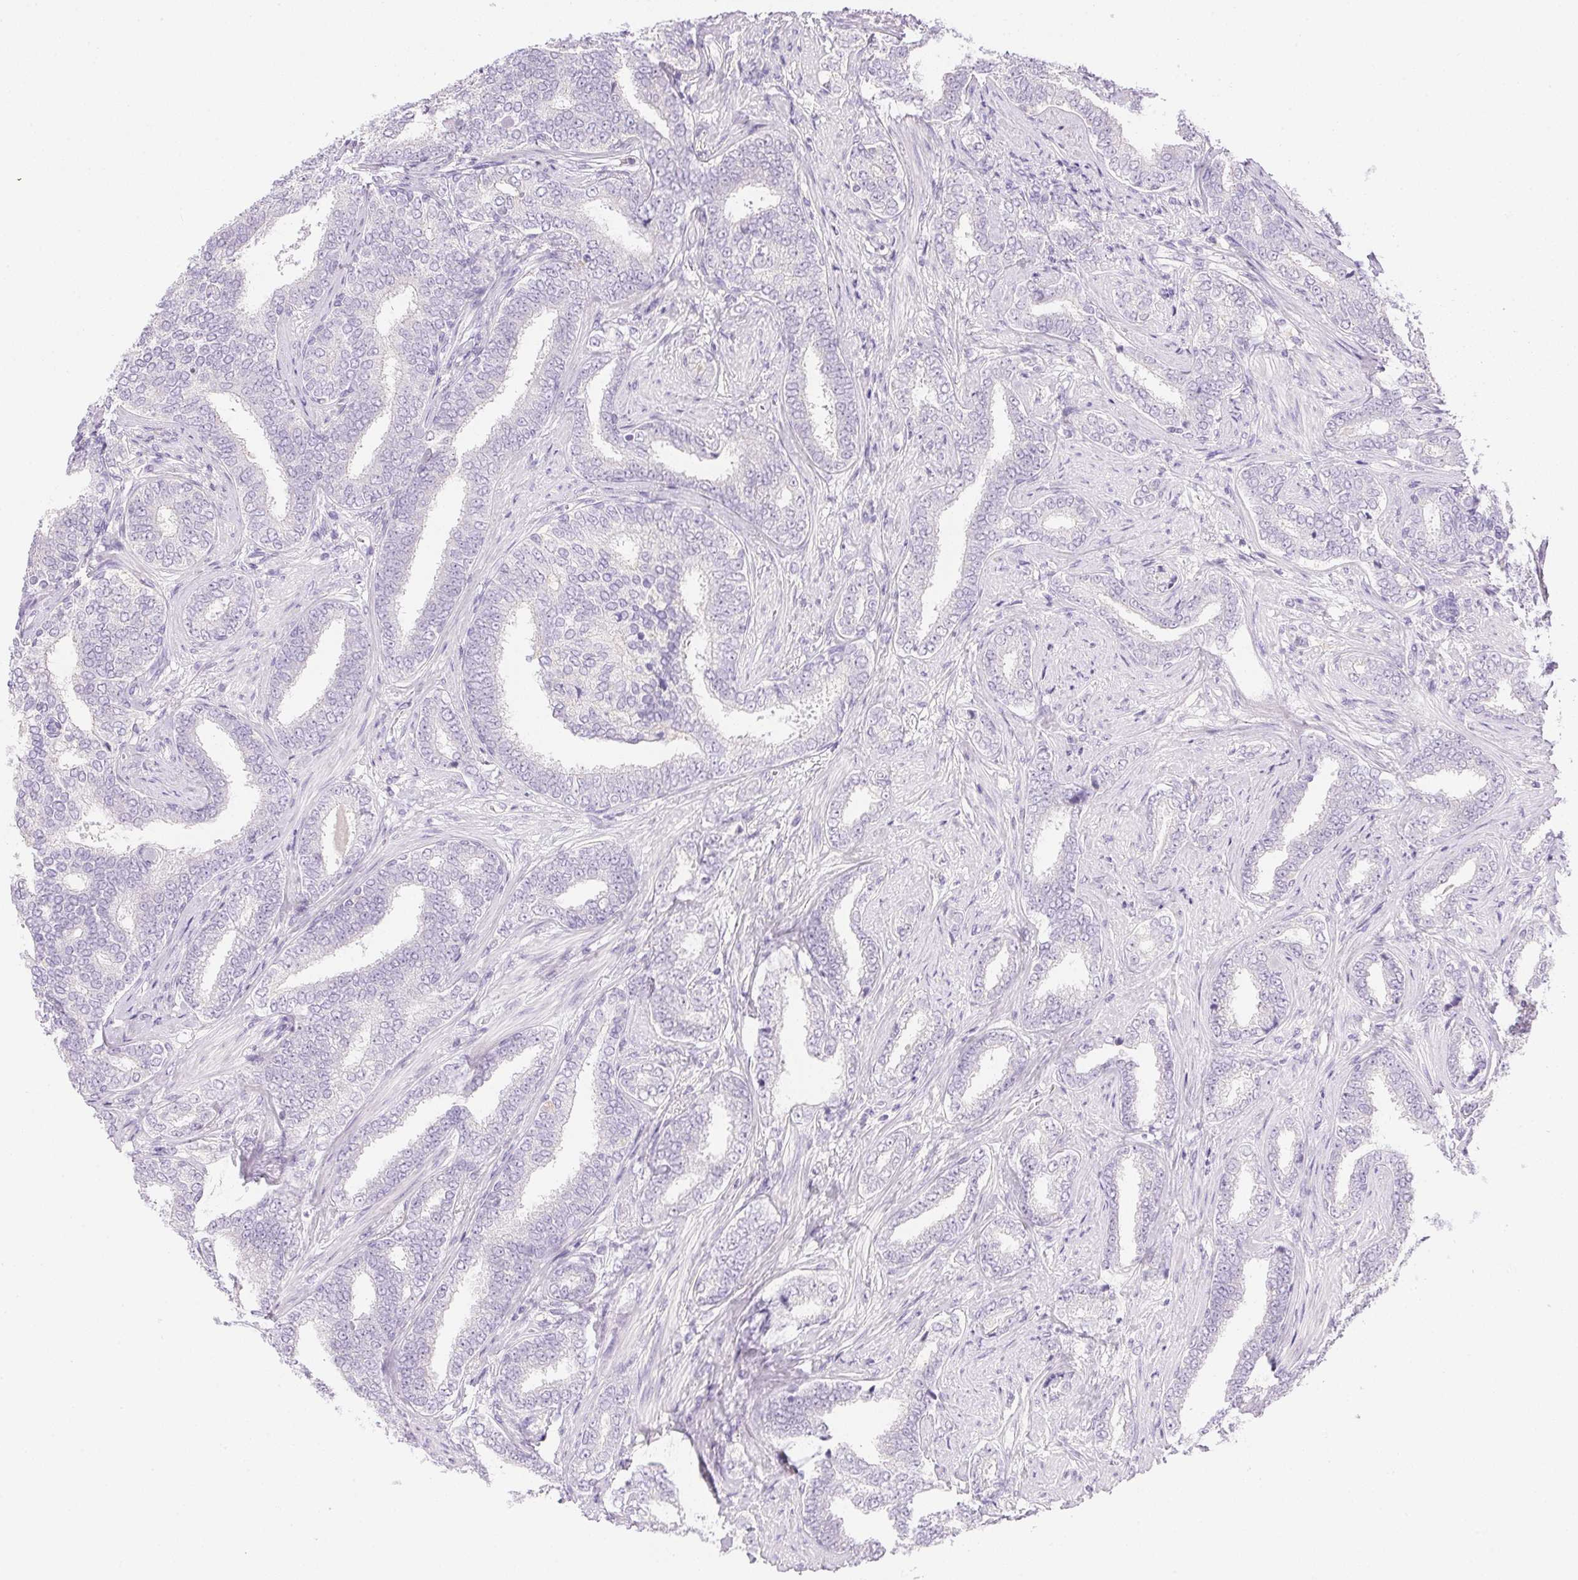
{"staining": {"intensity": "negative", "quantity": "none", "location": "none"}, "tissue": "prostate cancer", "cell_type": "Tumor cells", "image_type": "cancer", "snomed": [{"axis": "morphology", "description": "Adenocarcinoma, High grade"}, {"axis": "topography", "description": "Prostate"}], "caption": "An image of human prostate cancer (high-grade adenocarcinoma) is negative for staining in tumor cells. (Brightfield microscopy of DAB immunohistochemistry (IHC) at high magnification).", "gene": "ATP6V1G3", "patient": {"sex": "male", "age": 72}}